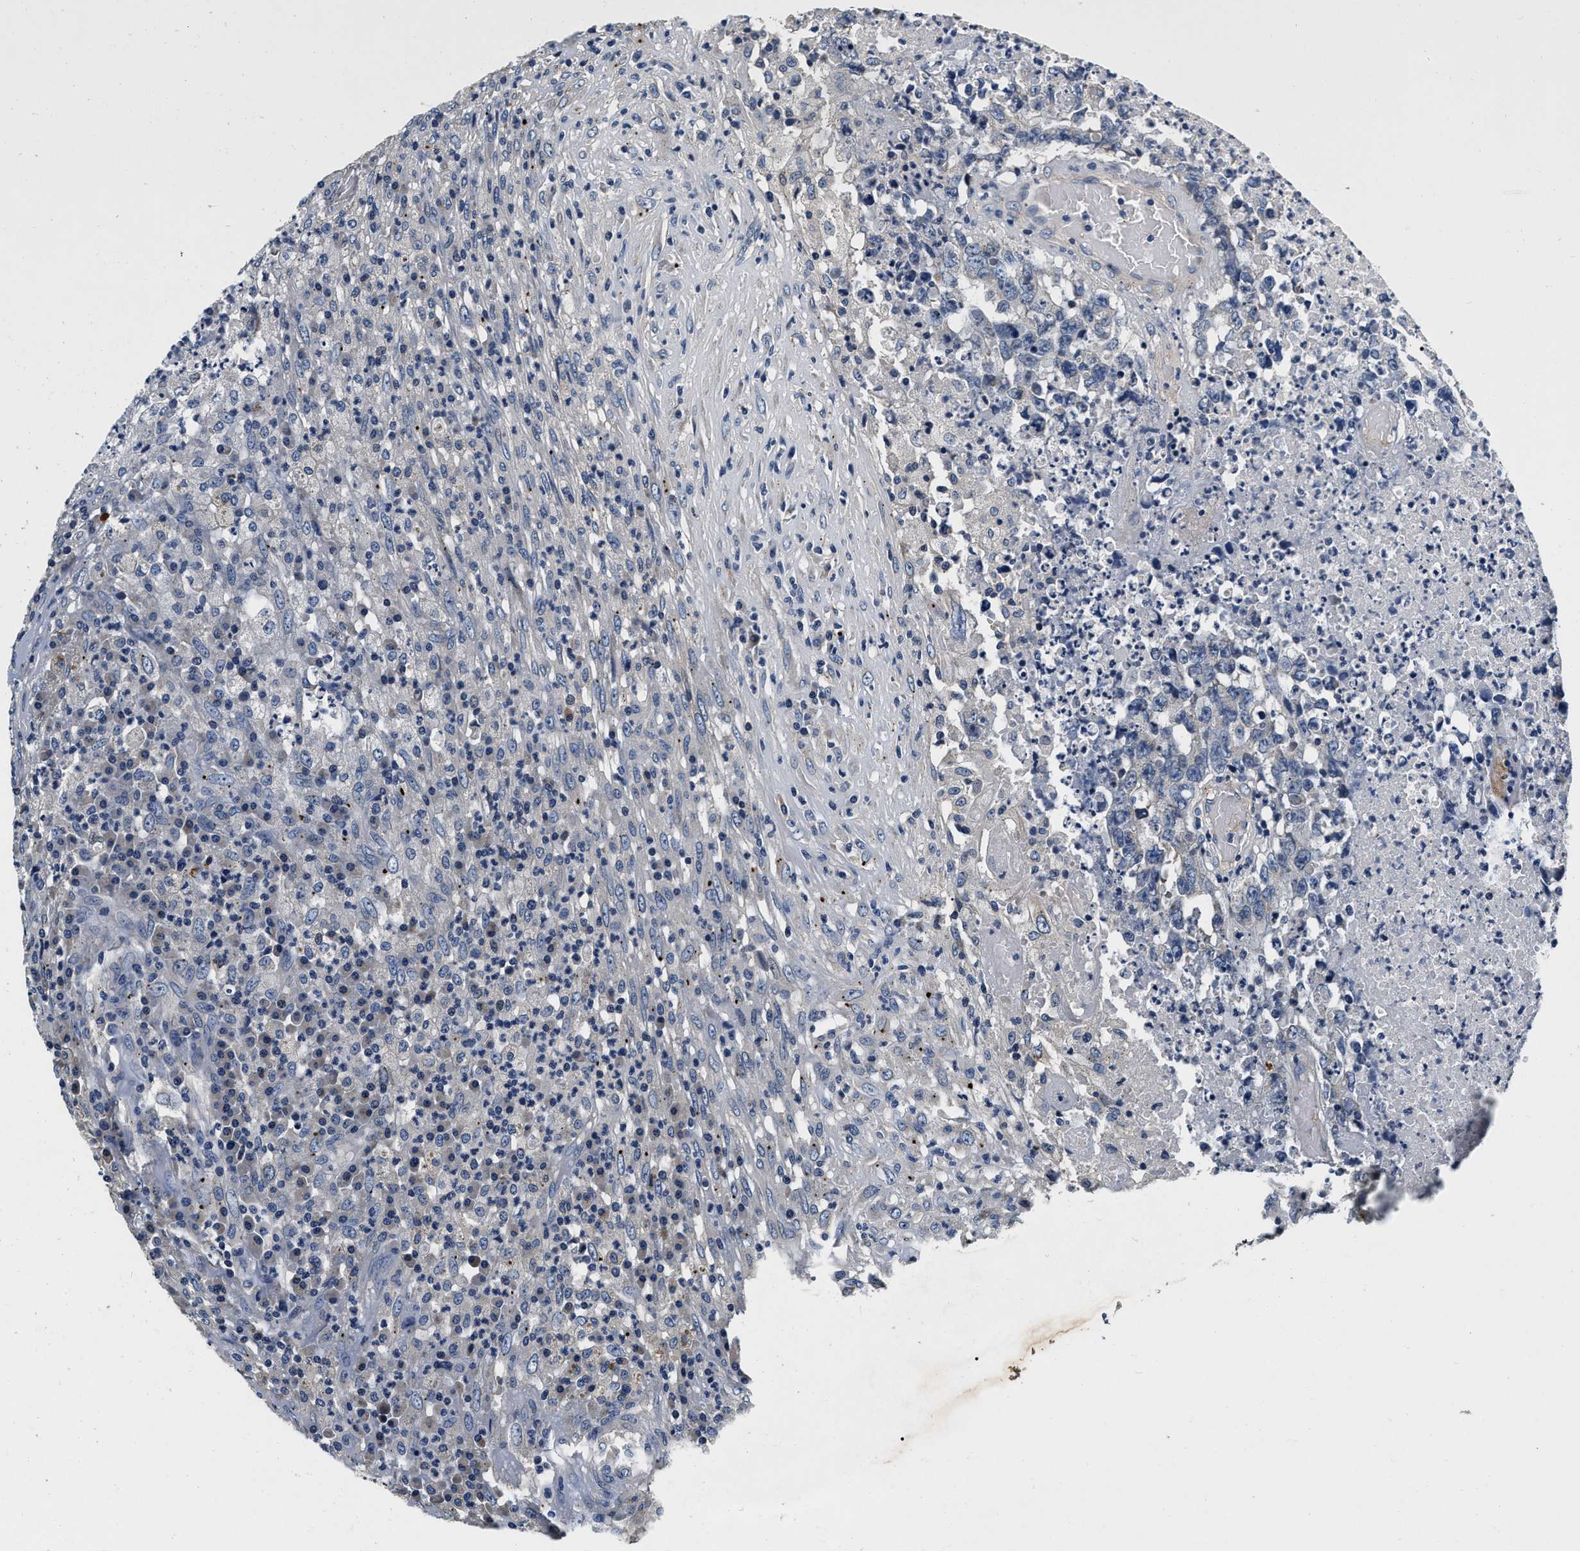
{"staining": {"intensity": "negative", "quantity": "none", "location": "none"}, "tissue": "testis cancer", "cell_type": "Tumor cells", "image_type": "cancer", "snomed": [{"axis": "morphology", "description": "Necrosis, NOS"}, {"axis": "morphology", "description": "Carcinoma, Embryonal, NOS"}, {"axis": "topography", "description": "Testis"}], "caption": "Tumor cells are negative for brown protein staining in embryonal carcinoma (testis).", "gene": "ABCG8", "patient": {"sex": "male", "age": 19}}